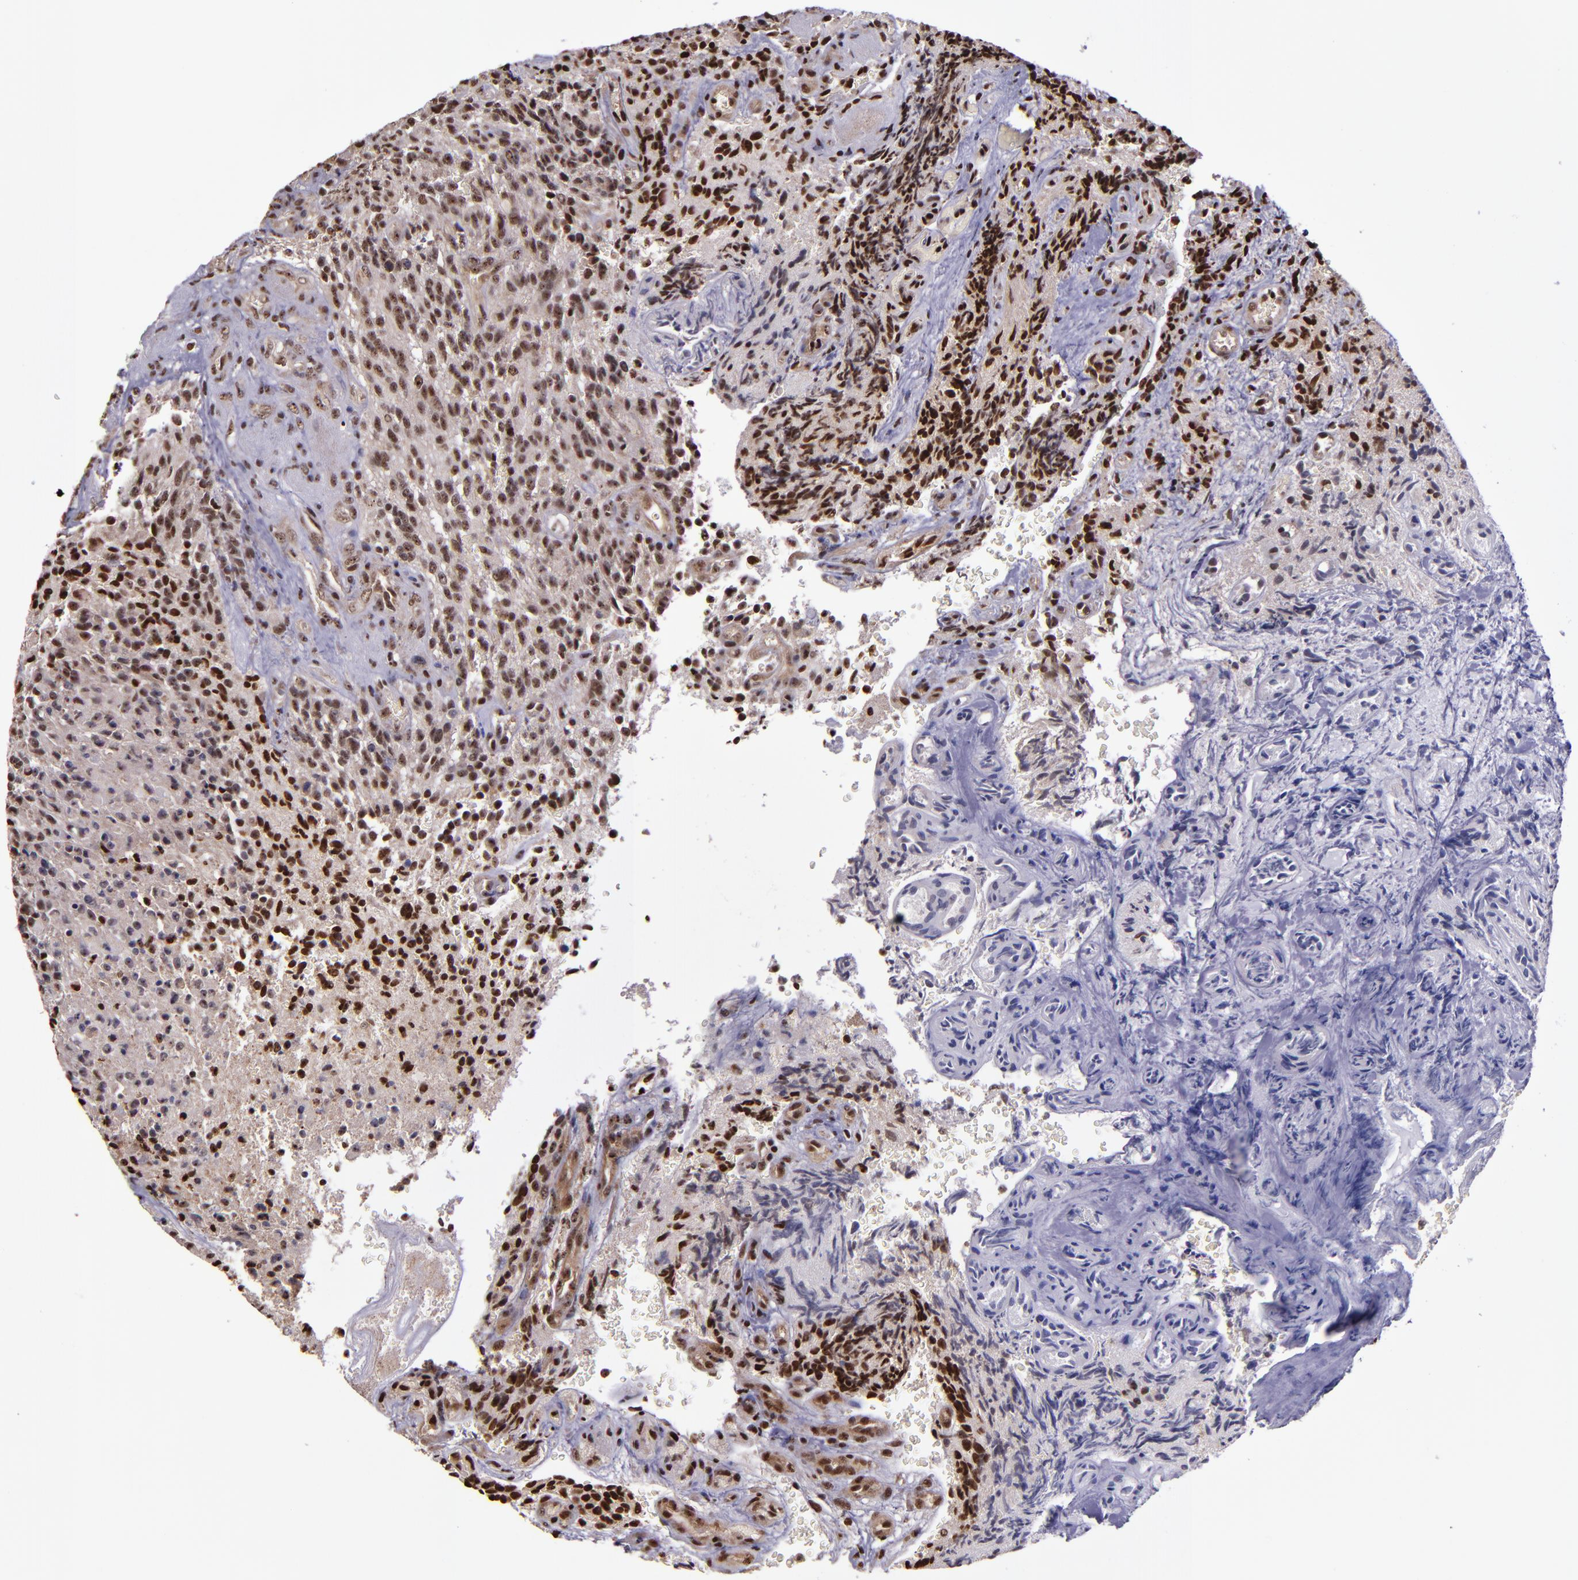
{"staining": {"intensity": "strong", "quantity": ">75%", "location": "nuclear"}, "tissue": "glioma", "cell_type": "Tumor cells", "image_type": "cancer", "snomed": [{"axis": "morphology", "description": "Normal tissue, NOS"}, {"axis": "morphology", "description": "Glioma, malignant, High grade"}, {"axis": "topography", "description": "Cerebral cortex"}], "caption": "Immunohistochemical staining of glioma displays high levels of strong nuclear protein expression in about >75% of tumor cells. Nuclei are stained in blue.", "gene": "CECR2", "patient": {"sex": "male", "age": 56}}